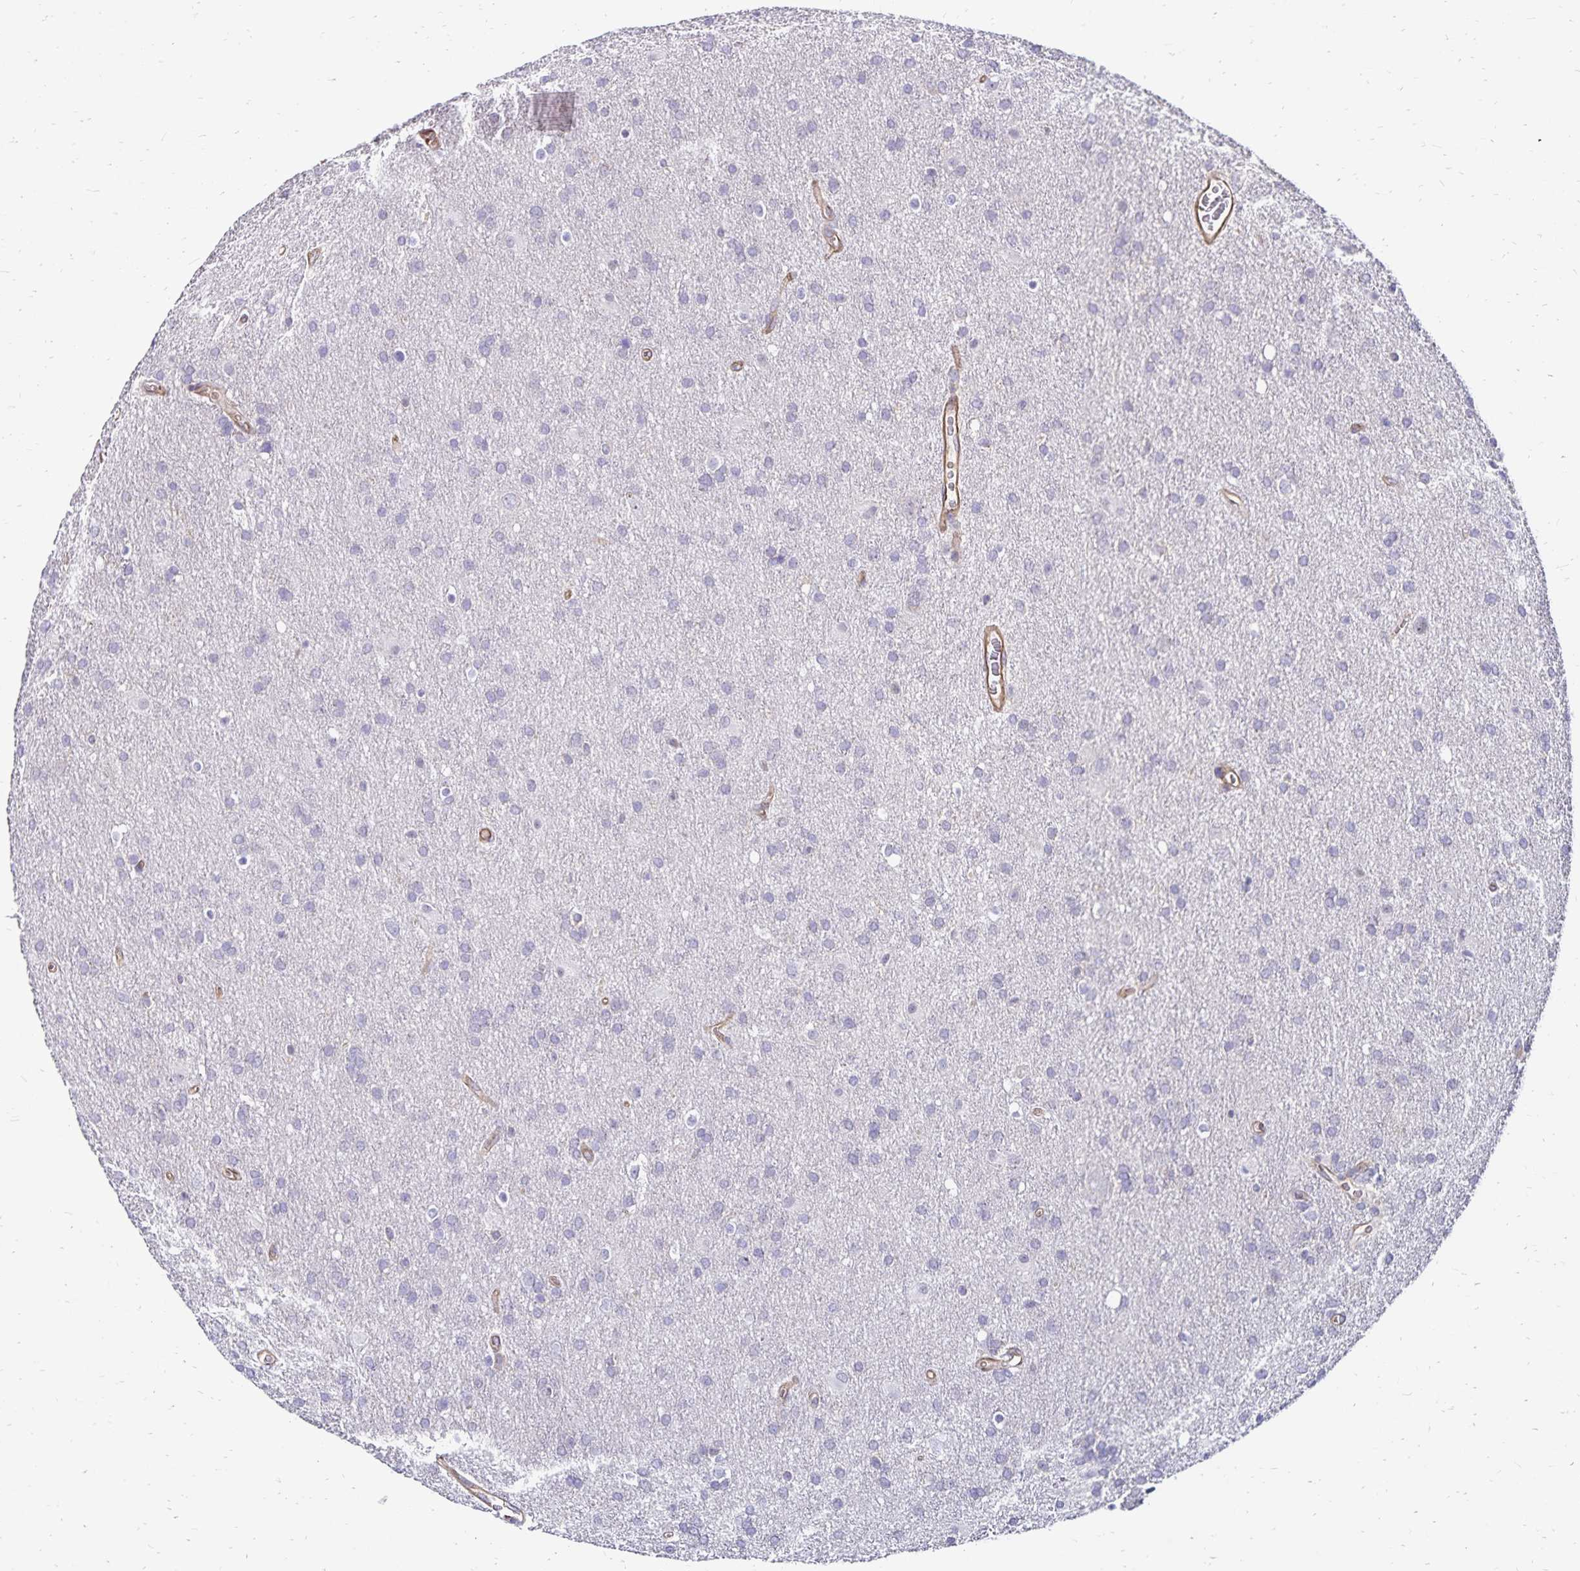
{"staining": {"intensity": "negative", "quantity": "none", "location": "none"}, "tissue": "glioma", "cell_type": "Tumor cells", "image_type": "cancer", "snomed": [{"axis": "morphology", "description": "Glioma, malignant, Low grade"}, {"axis": "topography", "description": "Brain"}], "caption": "Photomicrograph shows no significant protein positivity in tumor cells of malignant glioma (low-grade). (Brightfield microscopy of DAB (3,3'-diaminobenzidine) immunohistochemistry (IHC) at high magnification).", "gene": "RPRML", "patient": {"sex": "male", "age": 66}}